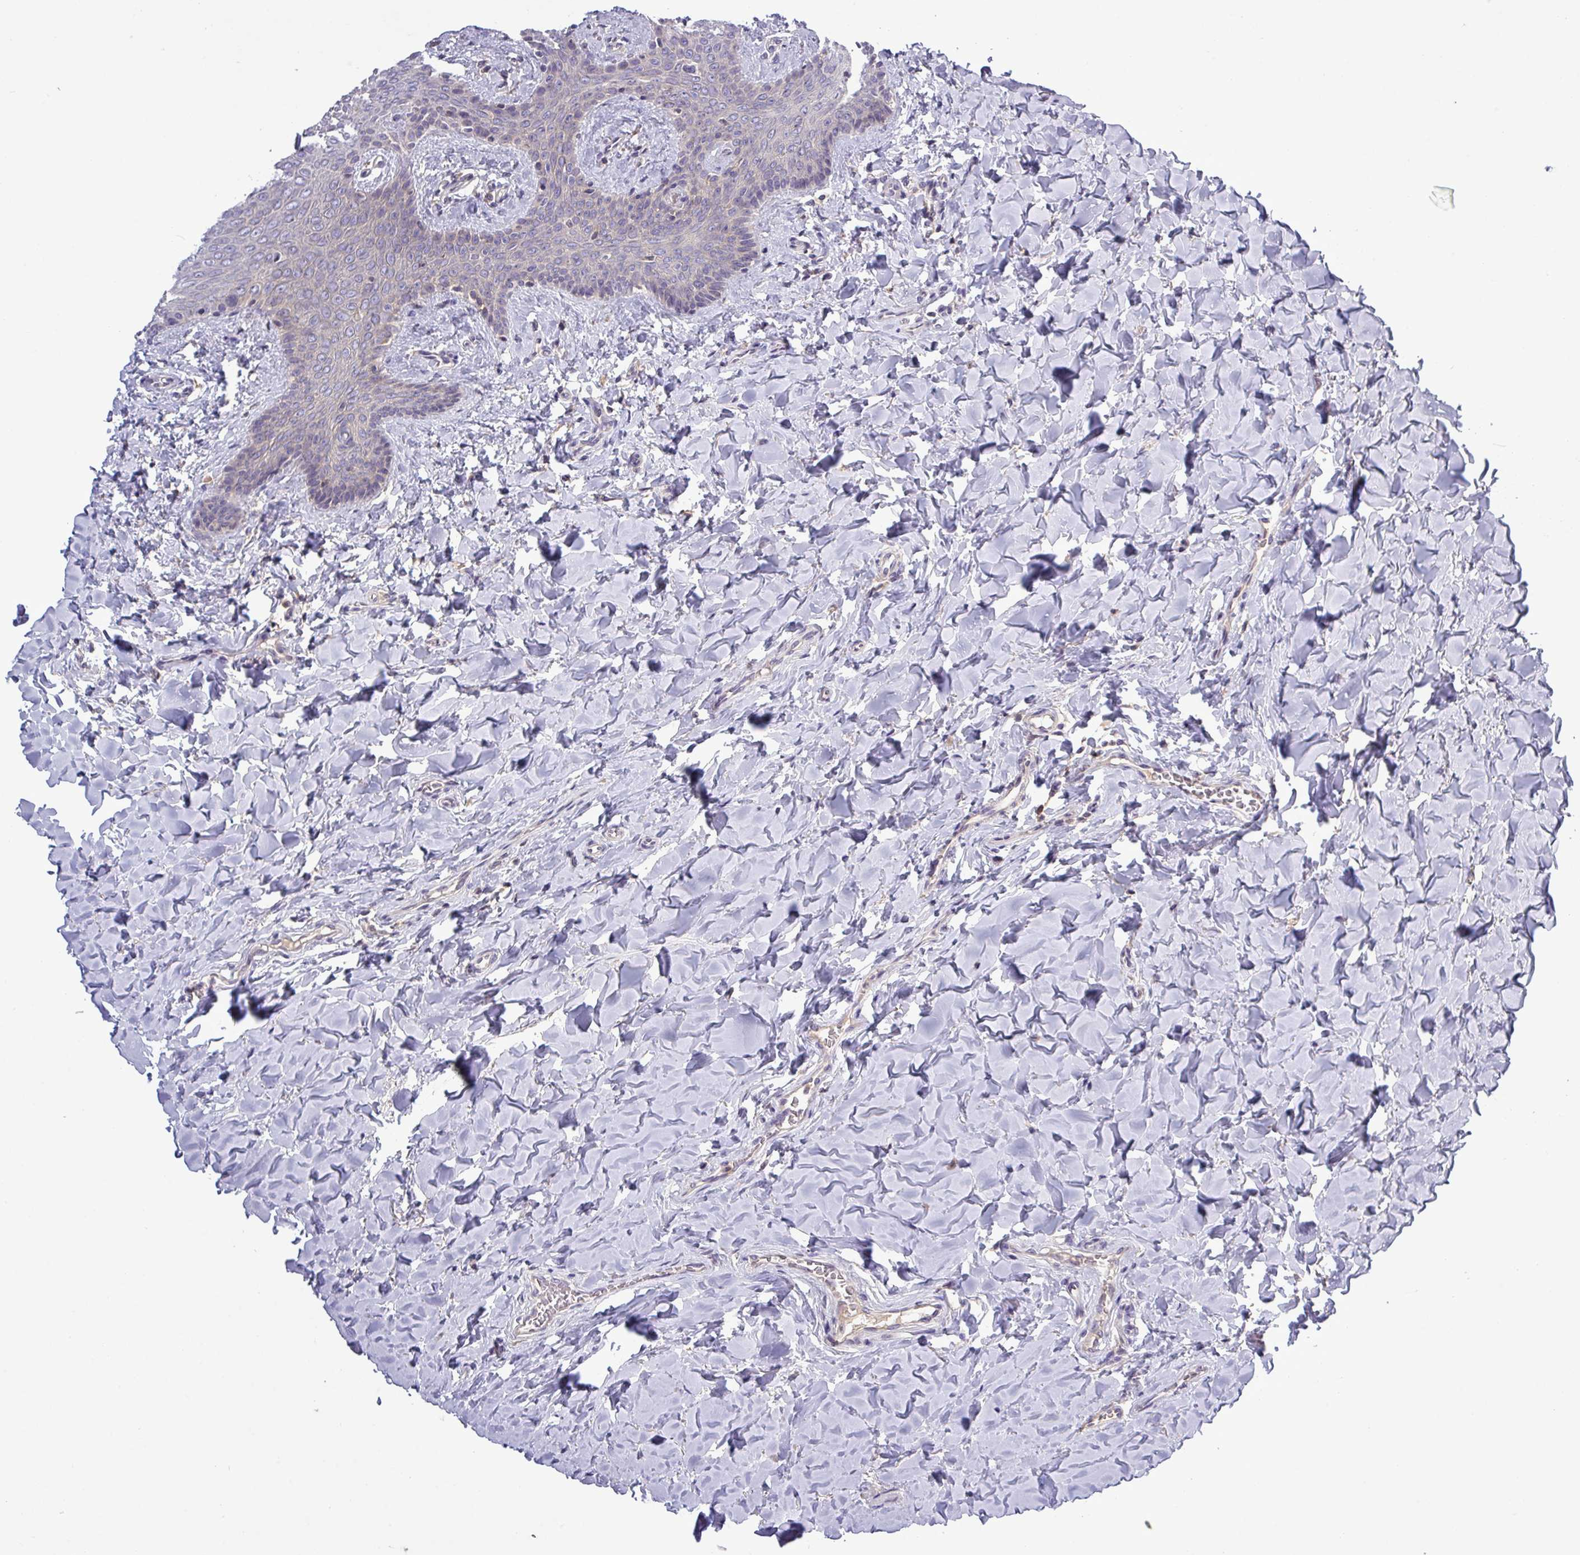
{"staining": {"intensity": "negative", "quantity": "none", "location": "none"}, "tissue": "breast cancer", "cell_type": "Tumor cells", "image_type": "cancer", "snomed": [{"axis": "morphology", "description": "Duct carcinoma"}, {"axis": "topography", "description": "Breast"}], "caption": "Histopathology image shows no protein positivity in tumor cells of invasive ductal carcinoma (breast) tissue.", "gene": "TMEM62", "patient": {"sex": "female", "age": 40}}